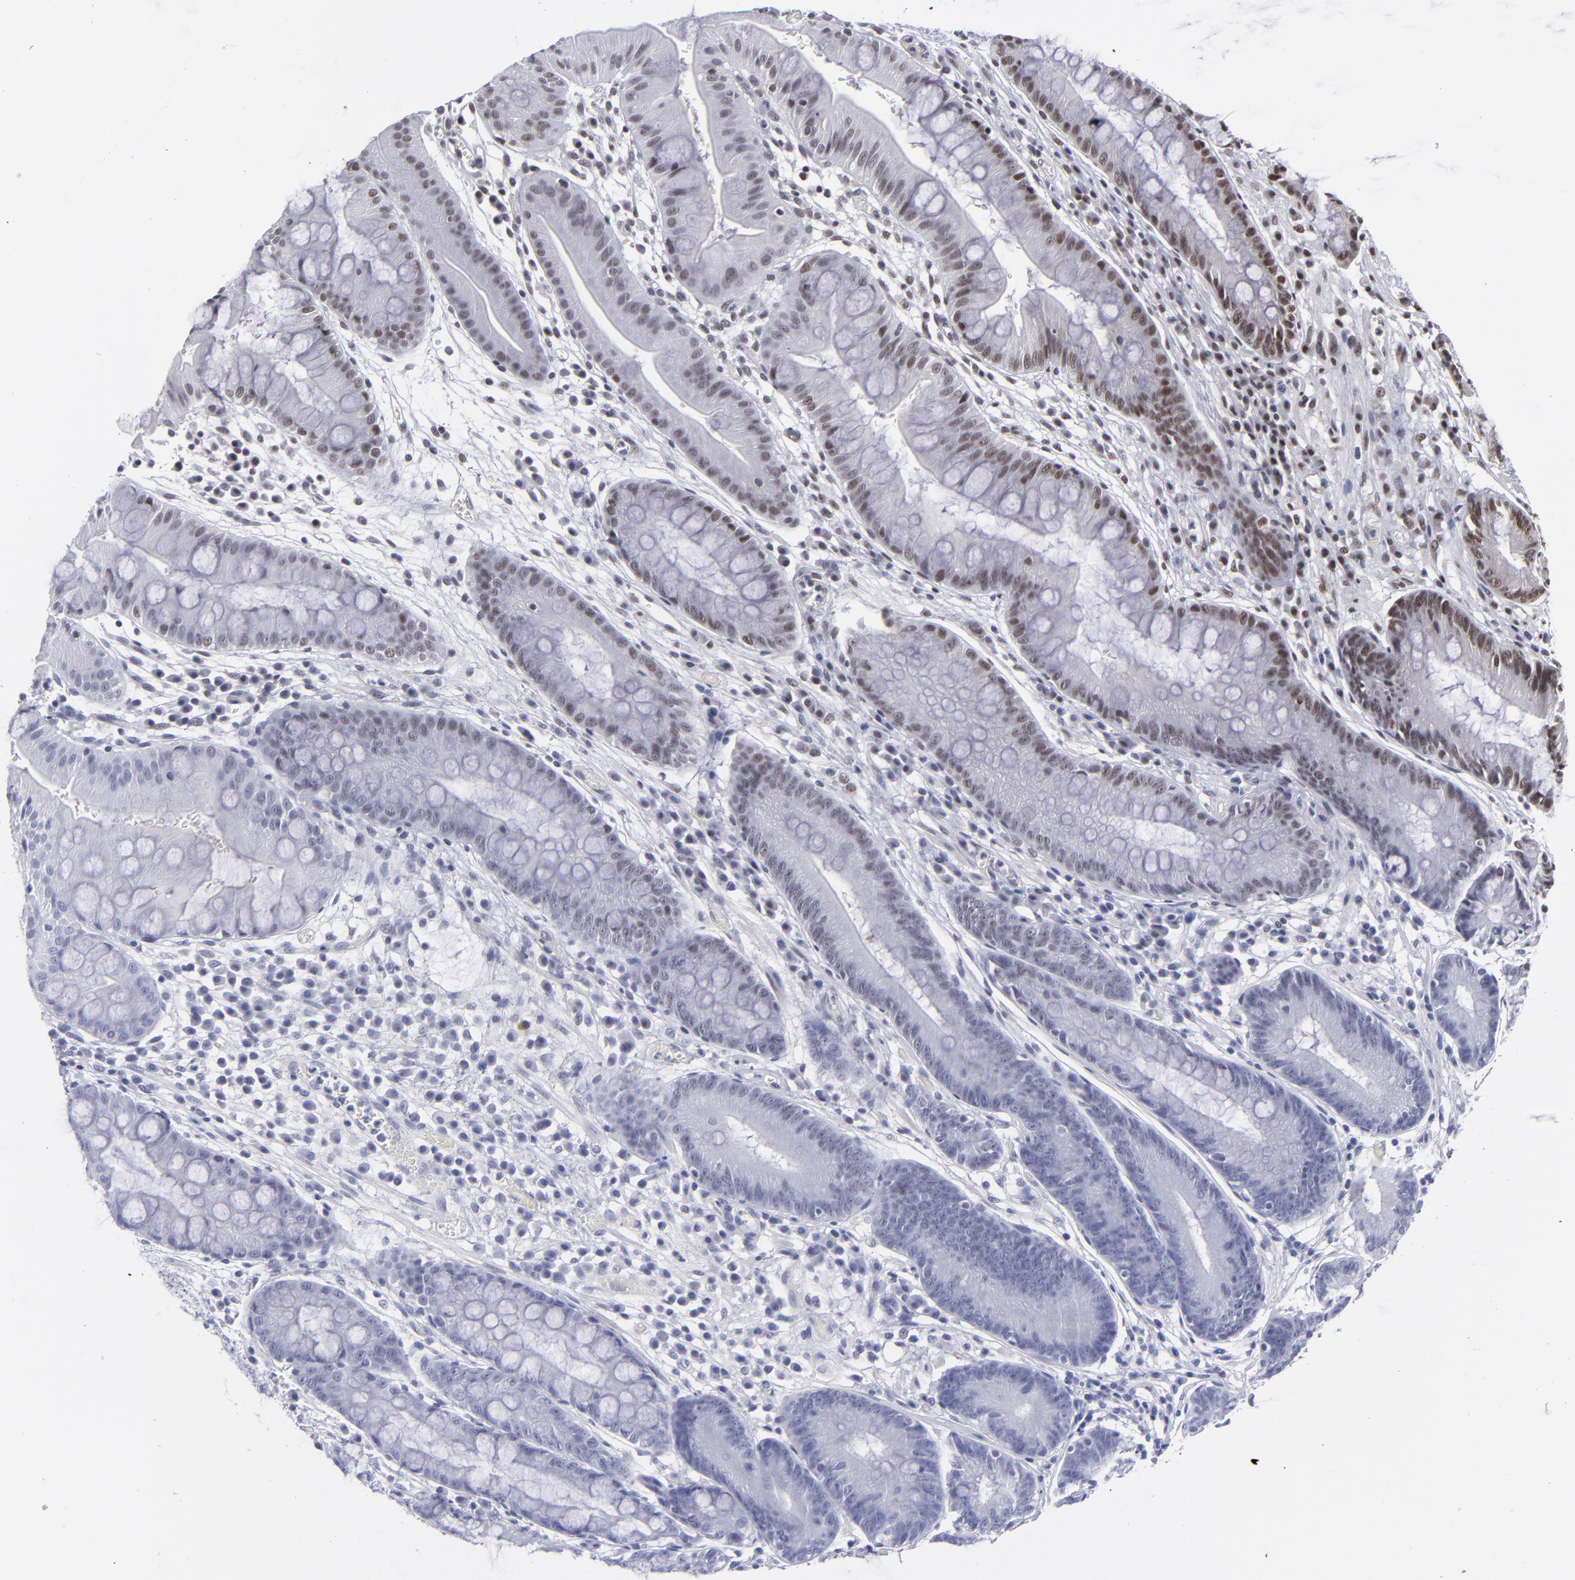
{"staining": {"intensity": "moderate", "quantity": ">75%", "location": "nuclear"}, "tissue": "stomach", "cell_type": "Glandular cells", "image_type": "normal", "snomed": [{"axis": "morphology", "description": "Normal tissue, NOS"}, {"axis": "morphology", "description": "Inflammation, NOS"}, {"axis": "topography", "description": "Stomach, lower"}], "caption": "Protein analysis of unremarkable stomach reveals moderate nuclear positivity in approximately >75% of glandular cells.", "gene": "MLLT3", "patient": {"sex": "male", "age": 59}}